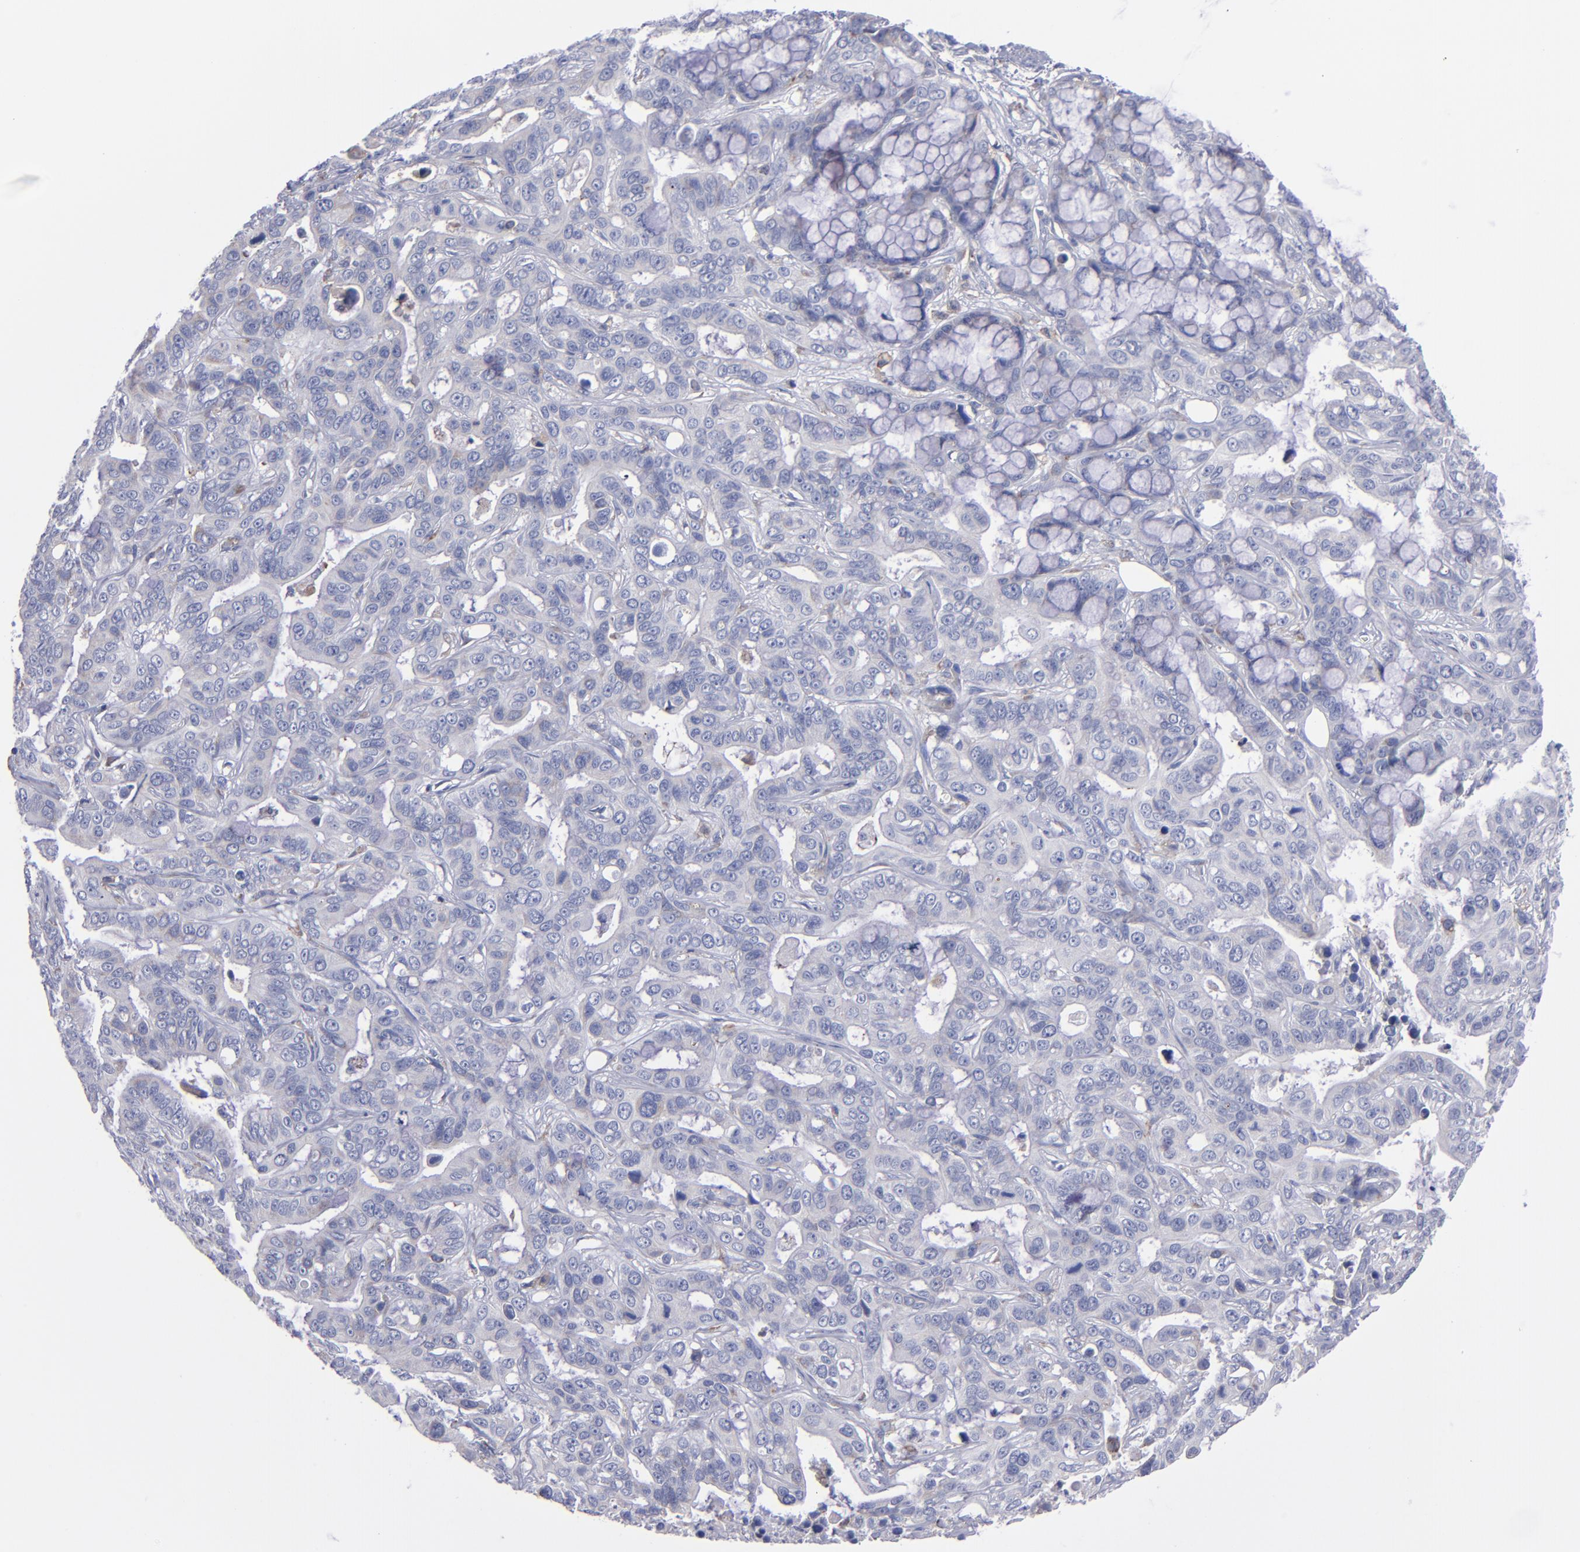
{"staining": {"intensity": "weak", "quantity": "<25%", "location": "cytoplasmic/membranous"}, "tissue": "liver cancer", "cell_type": "Tumor cells", "image_type": "cancer", "snomed": [{"axis": "morphology", "description": "Cholangiocarcinoma"}, {"axis": "topography", "description": "Liver"}], "caption": "DAB (3,3'-diaminobenzidine) immunohistochemical staining of liver cancer (cholangiocarcinoma) demonstrates no significant staining in tumor cells.", "gene": "MFGE8", "patient": {"sex": "female", "age": 65}}